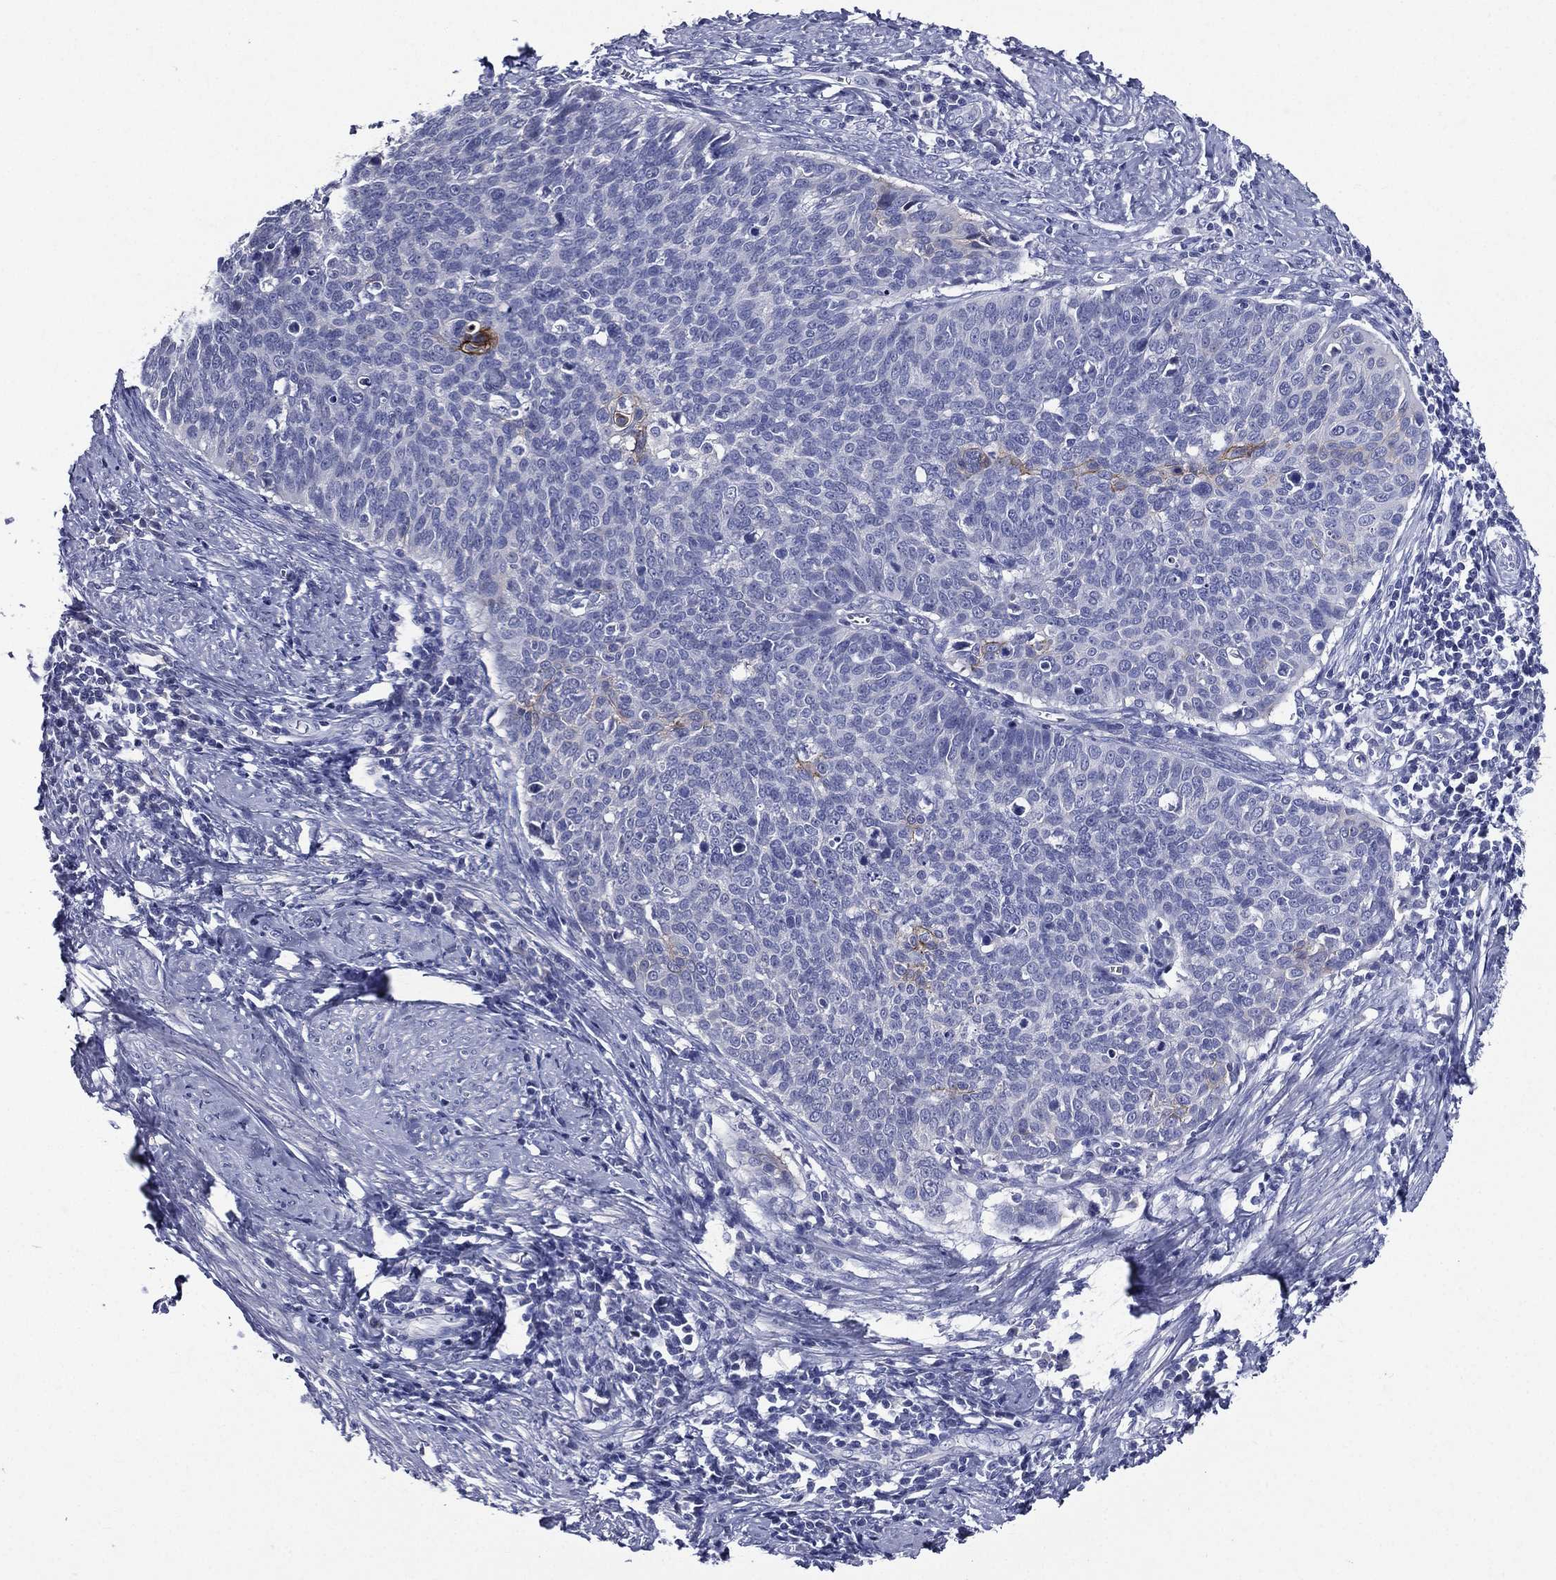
{"staining": {"intensity": "strong", "quantity": "<25%", "location": "cytoplasmic/membranous"}, "tissue": "cervical cancer", "cell_type": "Tumor cells", "image_type": "cancer", "snomed": [{"axis": "morphology", "description": "Normal tissue, NOS"}, {"axis": "morphology", "description": "Squamous cell carcinoma, NOS"}, {"axis": "topography", "description": "Cervix"}], "caption": "Immunohistochemistry (IHC) of cervical squamous cell carcinoma reveals medium levels of strong cytoplasmic/membranous expression in approximately <25% of tumor cells.", "gene": "TGM1", "patient": {"sex": "female", "age": 39}}